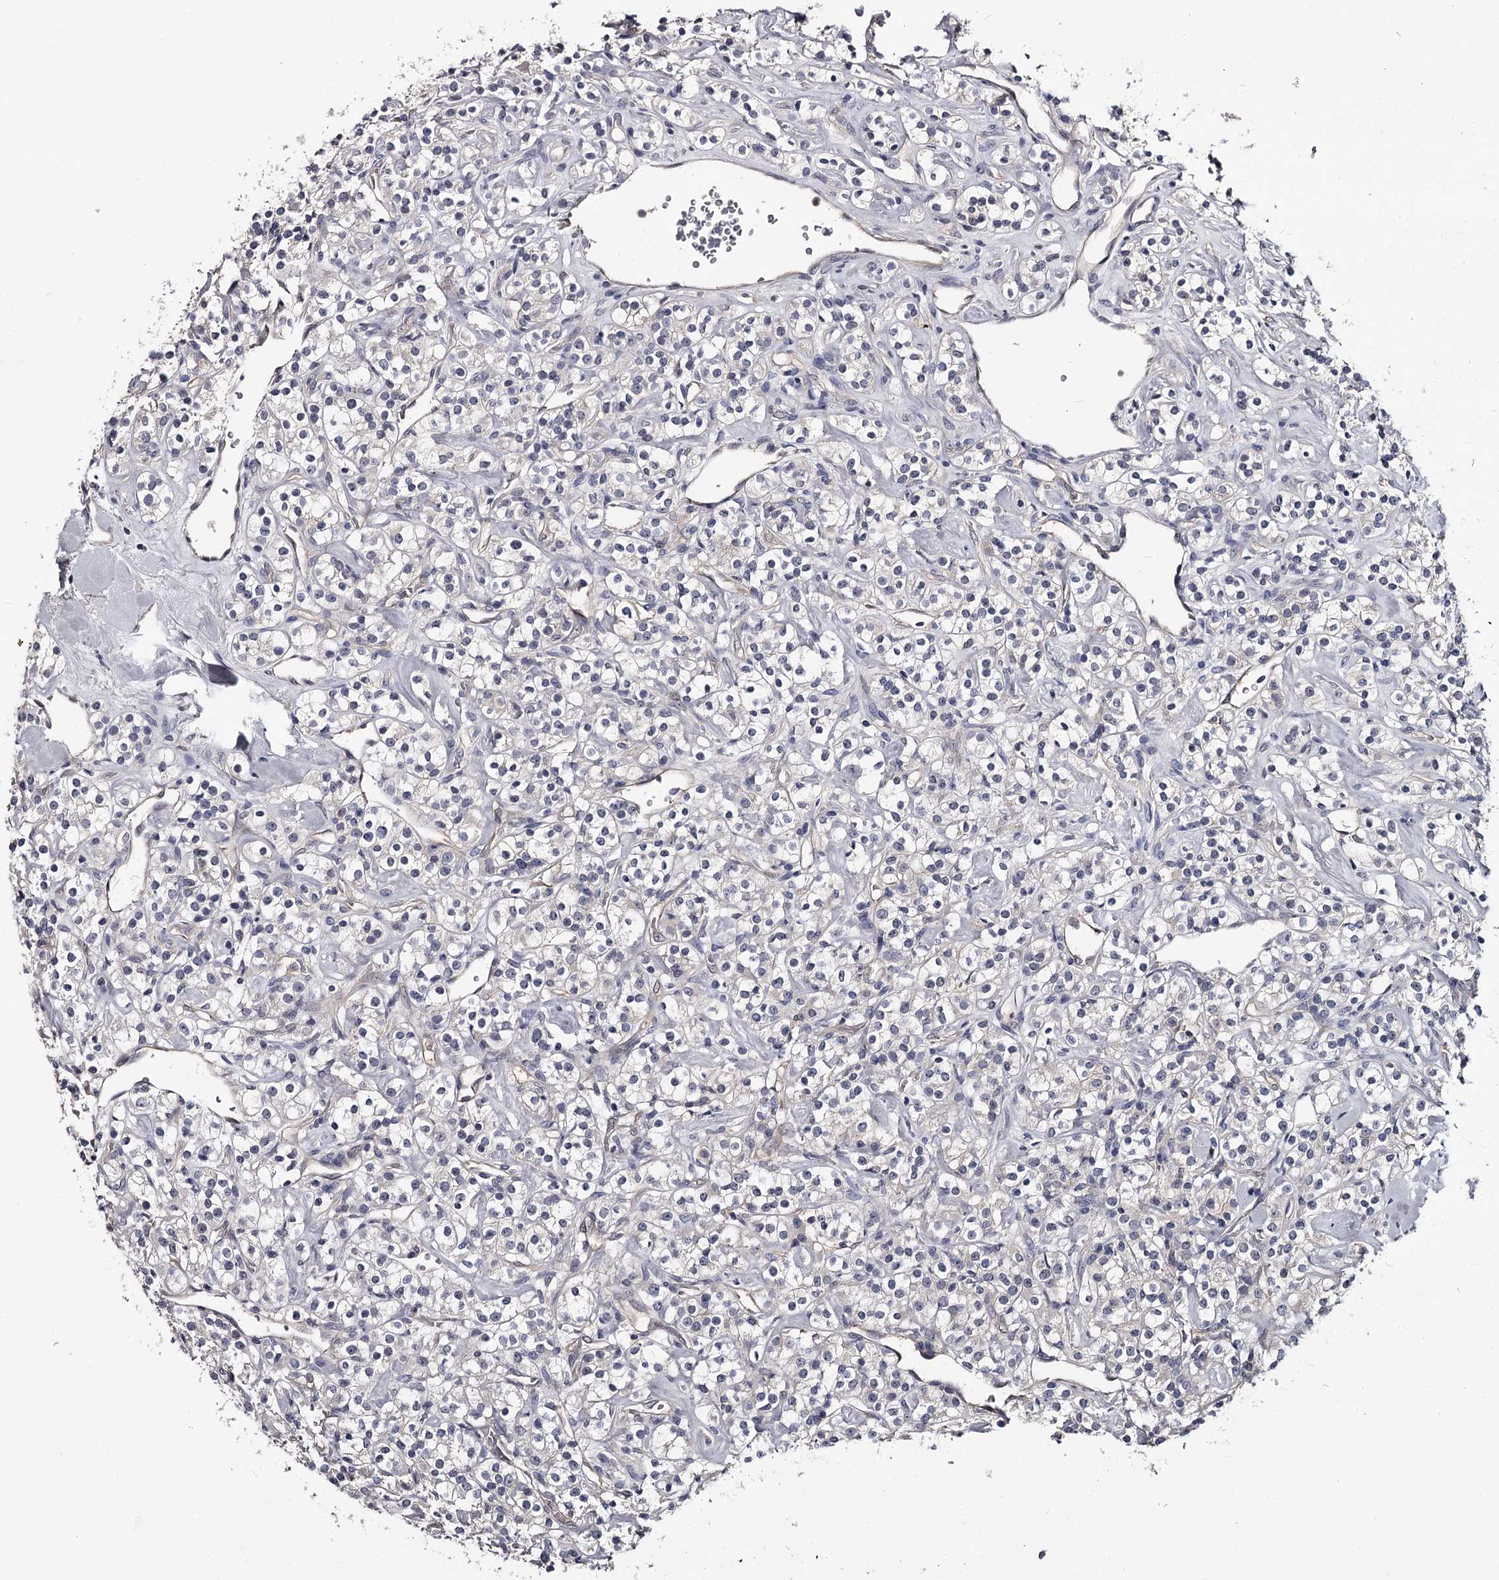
{"staining": {"intensity": "negative", "quantity": "none", "location": "none"}, "tissue": "renal cancer", "cell_type": "Tumor cells", "image_type": "cancer", "snomed": [{"axis": "morphology", "description": "Adenocarcinoma, NOS"}, {"axis": "topography", "description": "Kidney"}], "caption": "This is an immunohistochemistry (IHC) histopathology image of human renal cancer (adenocarcinoma). There is no positivity in tumor cells.", "gene": "GSTO1", "patient": {"sex": "male", "age": 77}}